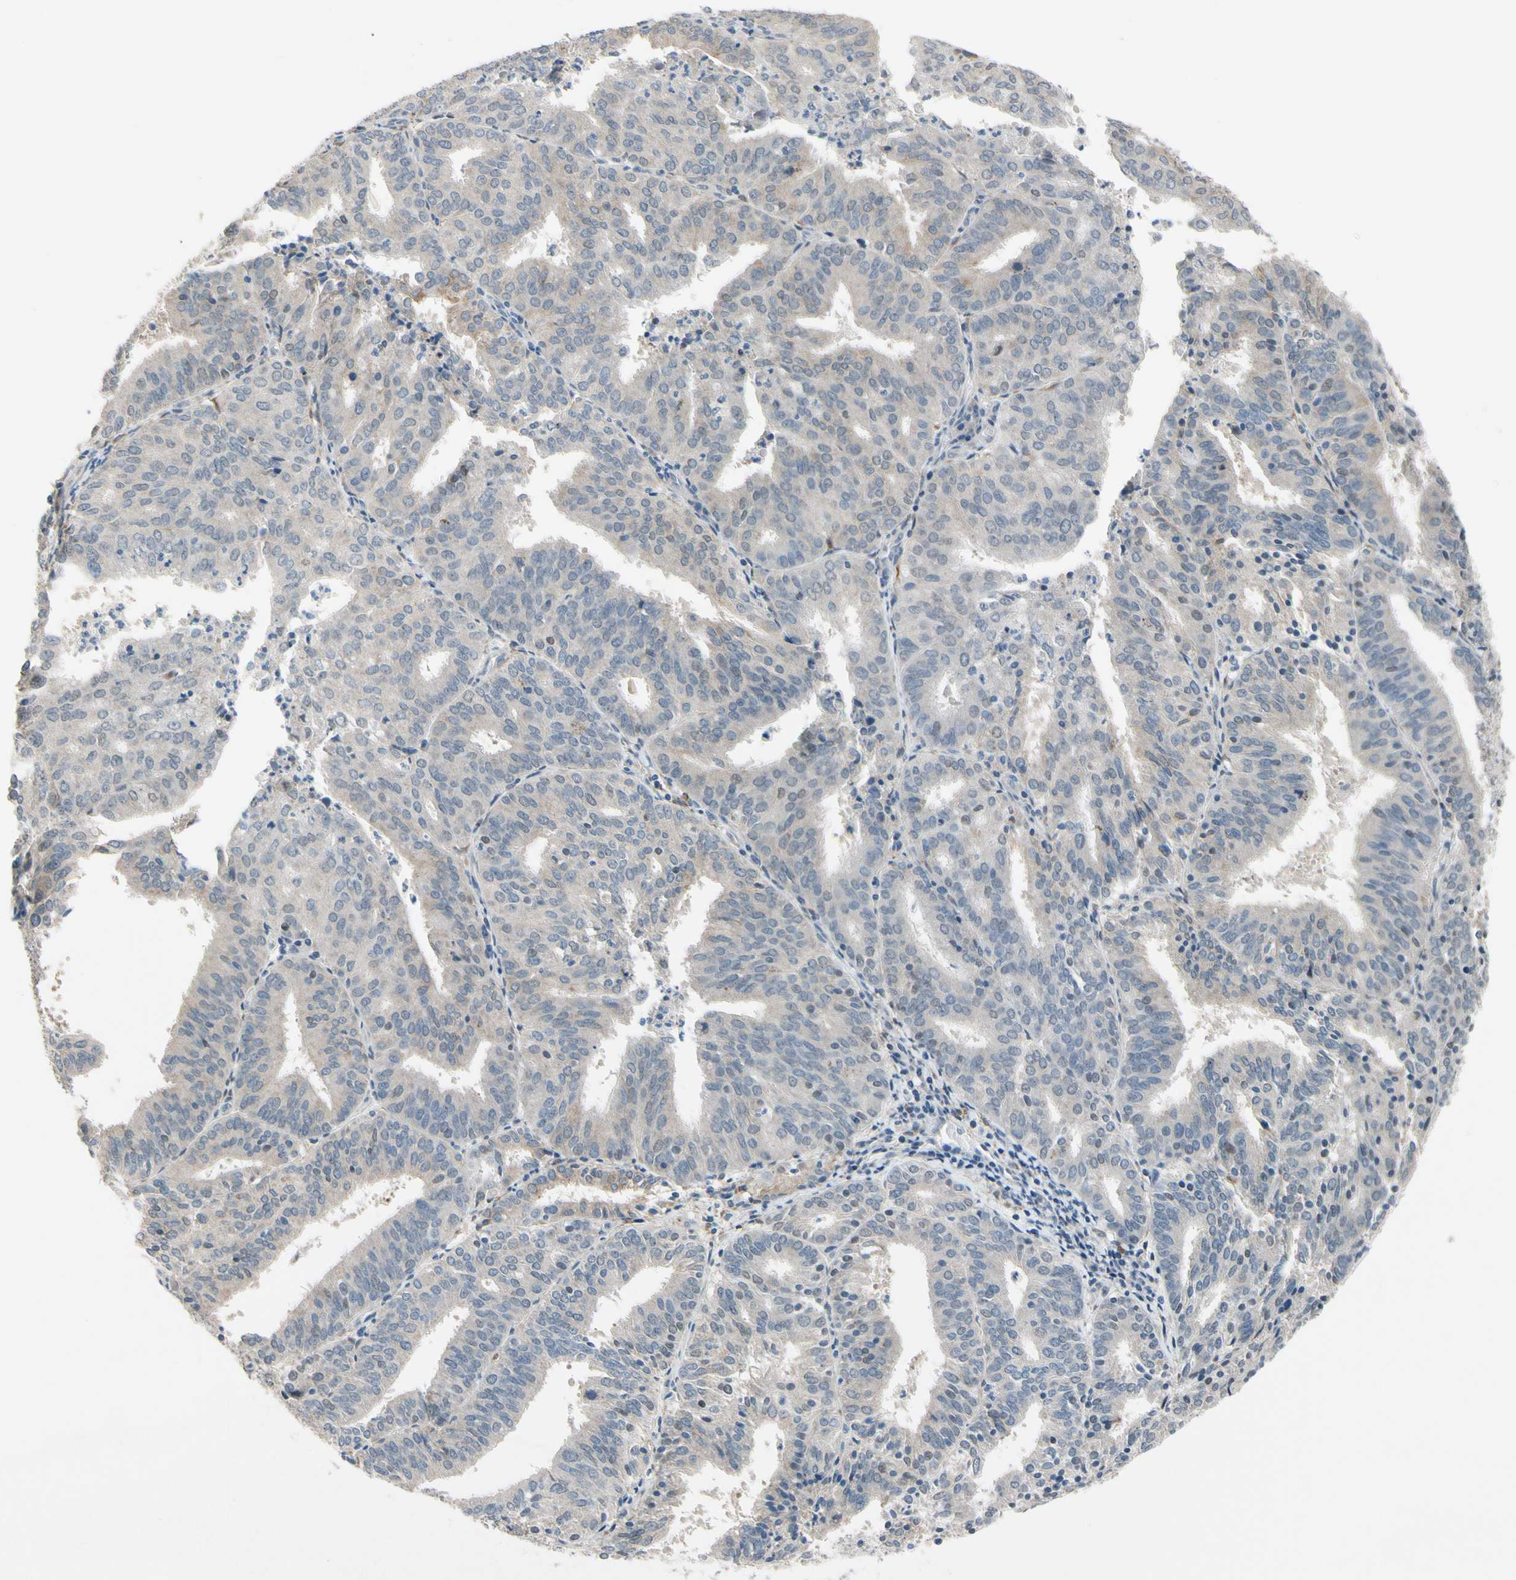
{"staining": {"intensity": "negative", "quantity": "none", "location": "none"}, "tissue": "endometrial cancer", "cell_type": "Tumor cells", "image_type": "cancer", "snomed": [{"axis": "morphology", "description": "Adenocarcinoma, NOS"}, {"axis": "topography", "description": "Uterus"}], "caption": "Immunohistochemical staining of adenocarcinoma (endometrial) exhibits no significant positivity in tumor cells.", "gene": "SLC27A6", "patient": {"sex": "female", "age": 60}}